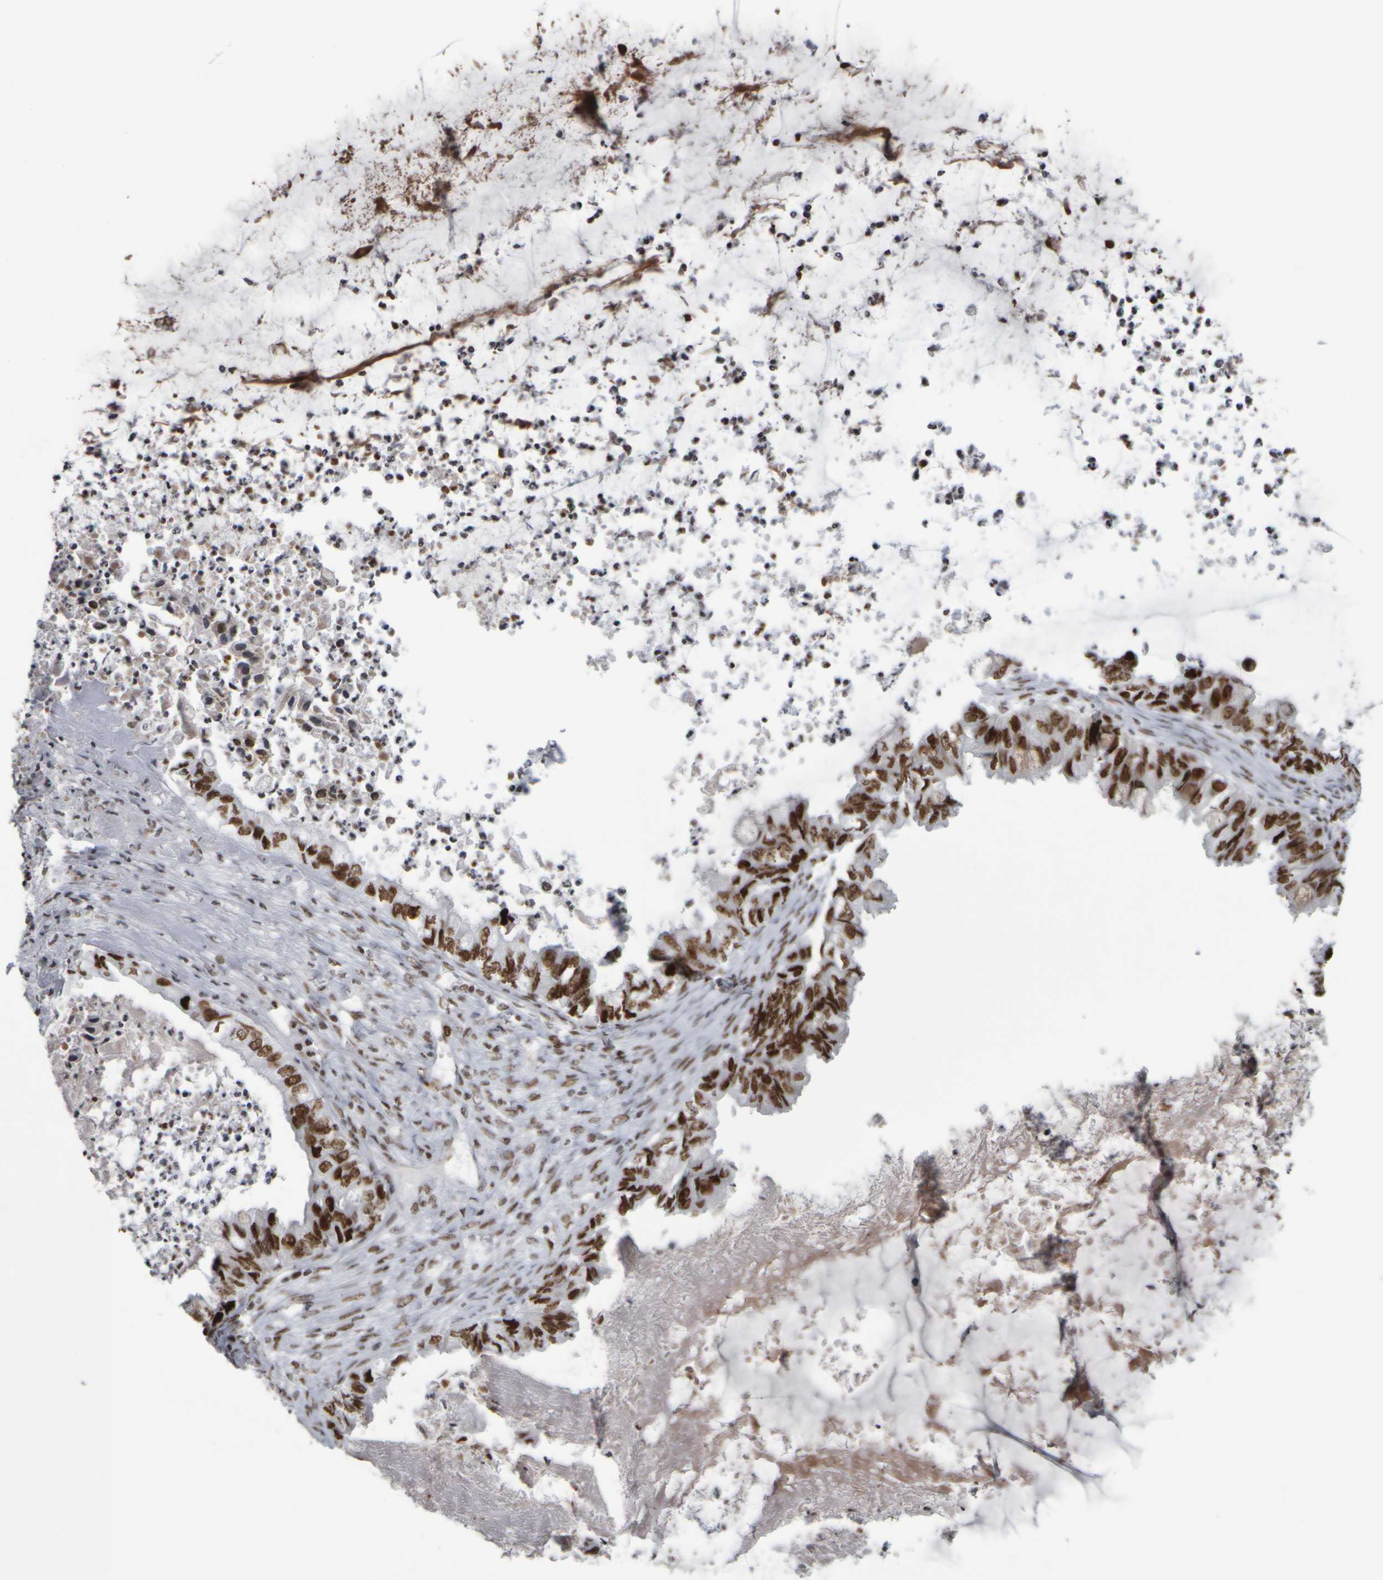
{"staining": {"intensity": "strong", "quantity": ">75%", "location": "nuclear"}, "tissue": "ovarian cancer", "cell_type": "Tumor cells", "image_type": "cancer", "snomed": [{"axis": "morphology", "description": "Cystadenocarcinoma, mucinous, NOS"}, {"axis": "topography", "description": "Ovary"}], "caption": "A photomicrograph showing strong nuclear staining in approximately >75% of tumor cells in mucinous cystadenocarcinoma (ovarian), as visualized by brown immunohistochemical staining.", "gene": "TOP2B", "patient": {"sex": "female", "age": 80}}